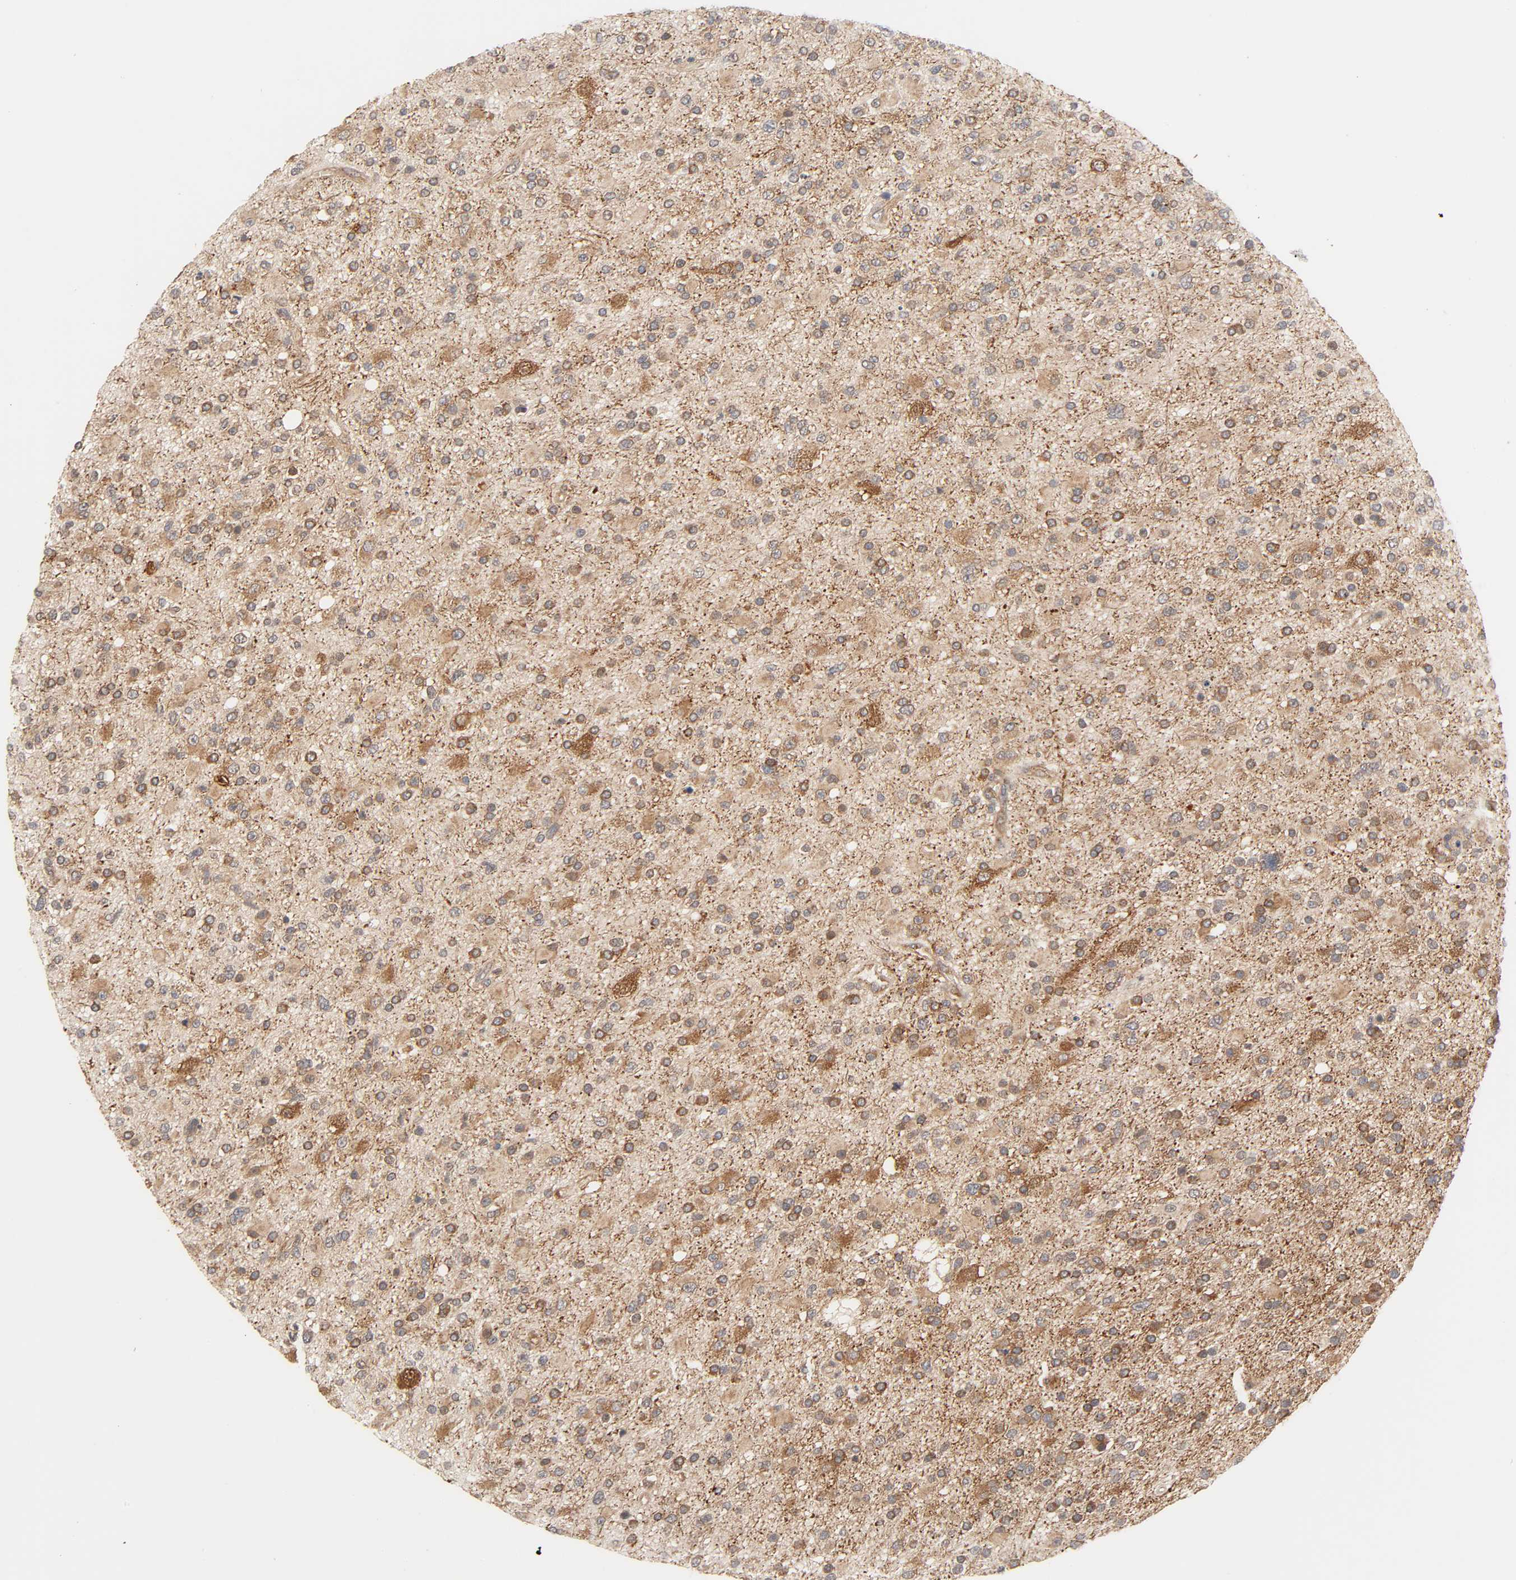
{"staining": {"intensity": "moderate", "quantity": ">75%", "location": "cytoplasmic/membranous"}, "tissue": "glioma", "cell_type": "Tumor cells", "image_type": "cancer", "snomed": [{"axis": "morphology", "description": "Glioma, malignant, High grade"}, {"axis": "topography", "description": "Brain"}], "caption": "A brown stain highlights moderate cytoplasmic/membranous positivity of a protein in glioma tumor cells.", "gene": "NEMF", "patient": {"sex": "male", "age": 33}}